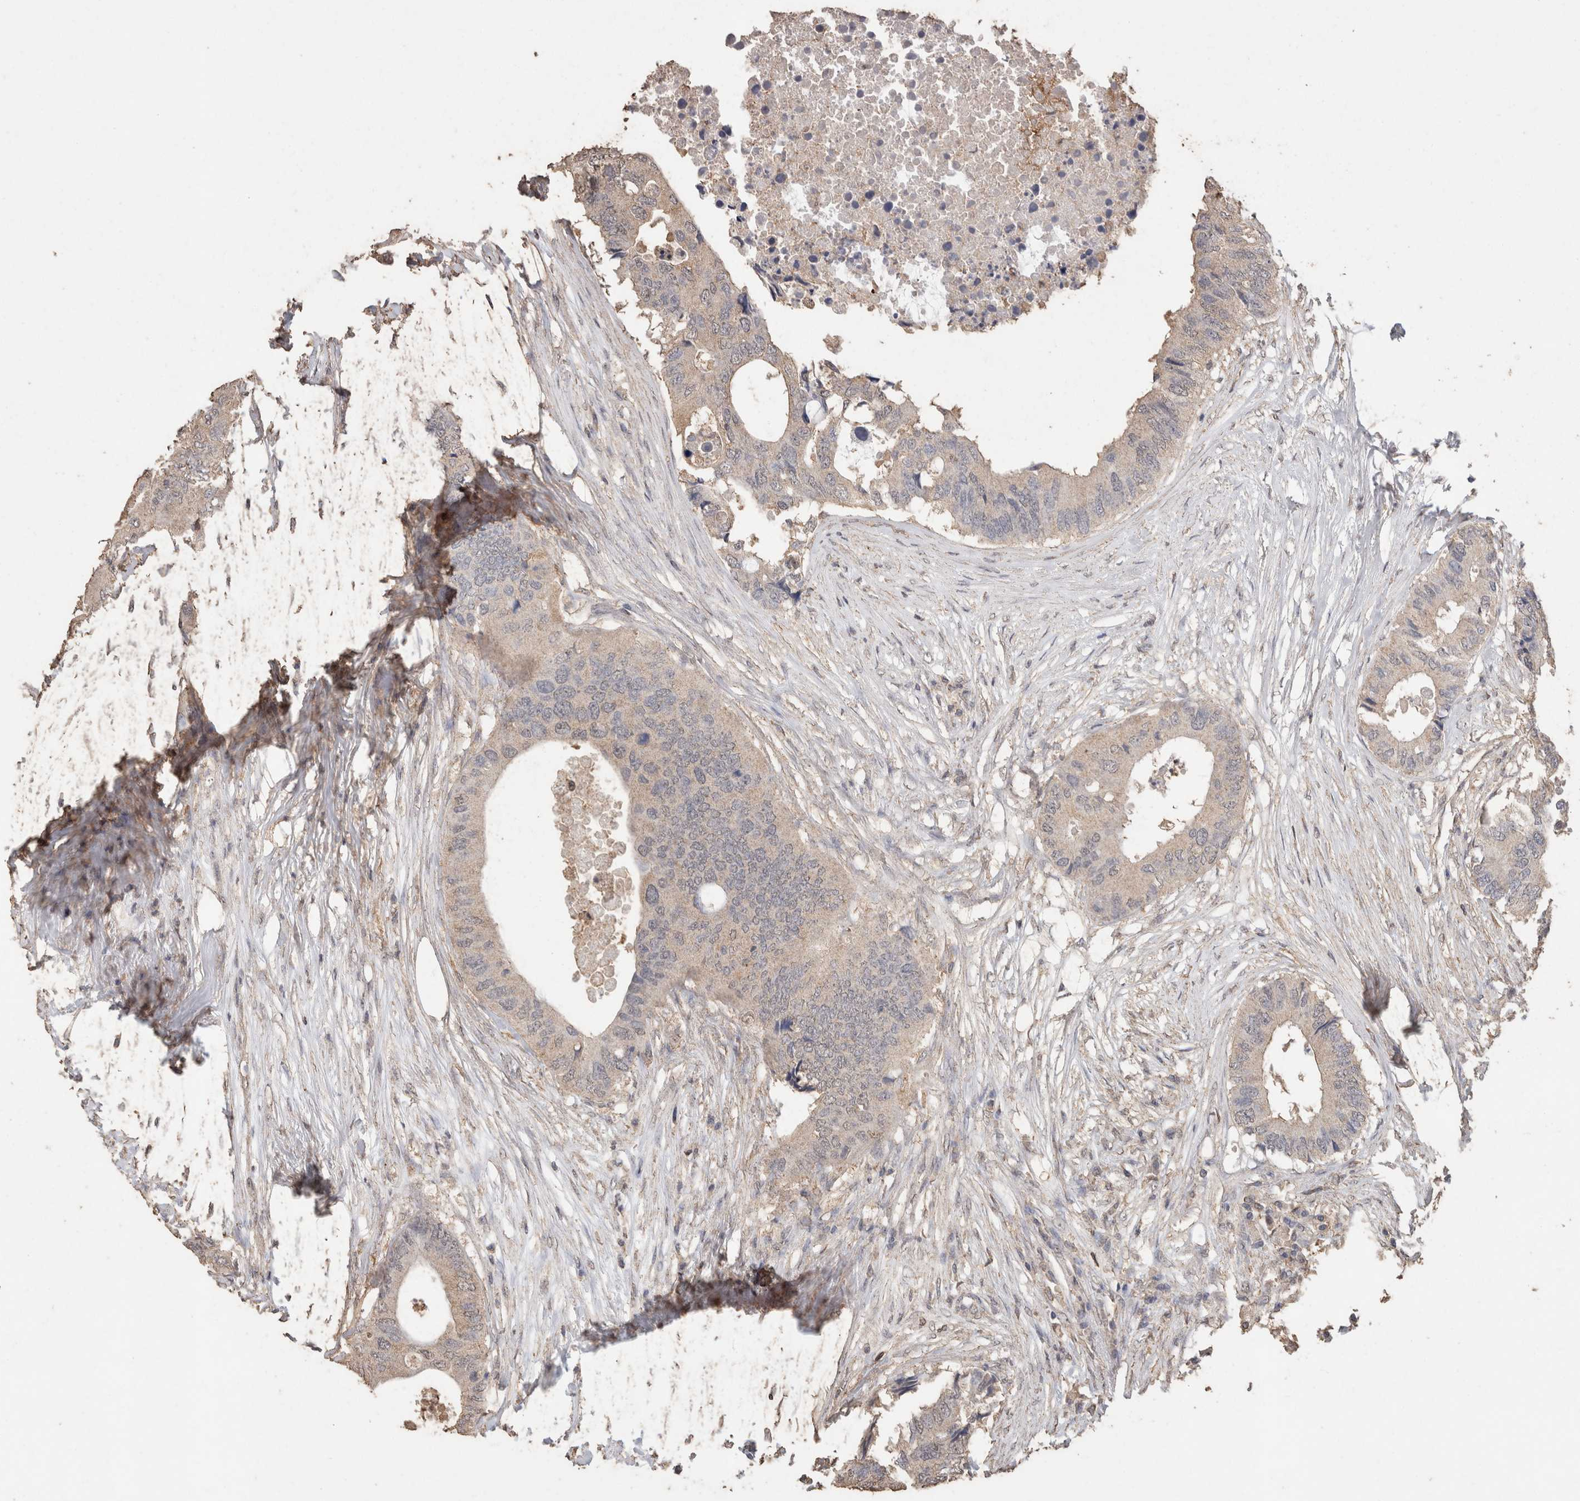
{"staining": {"intensity": "negative", "quantity": "none", "location": "none"}, "tissue": "colorectal cancer", "cell_type": "Tumor cells", "image_type": "cancer", "snomed": [{"axis": "morphology", "description": "Adenocarcinoma, NOS"}, {"axis": "topography", "description": "Colon"}], "caption": "This is a histopathology image of immunohistochemistry staining of colorectal cancer (adenocarcinoma), which shows no positivity in tumor cells.", "gene": "CX3CL1", "patient": {"sex": "male", "age": 71}}